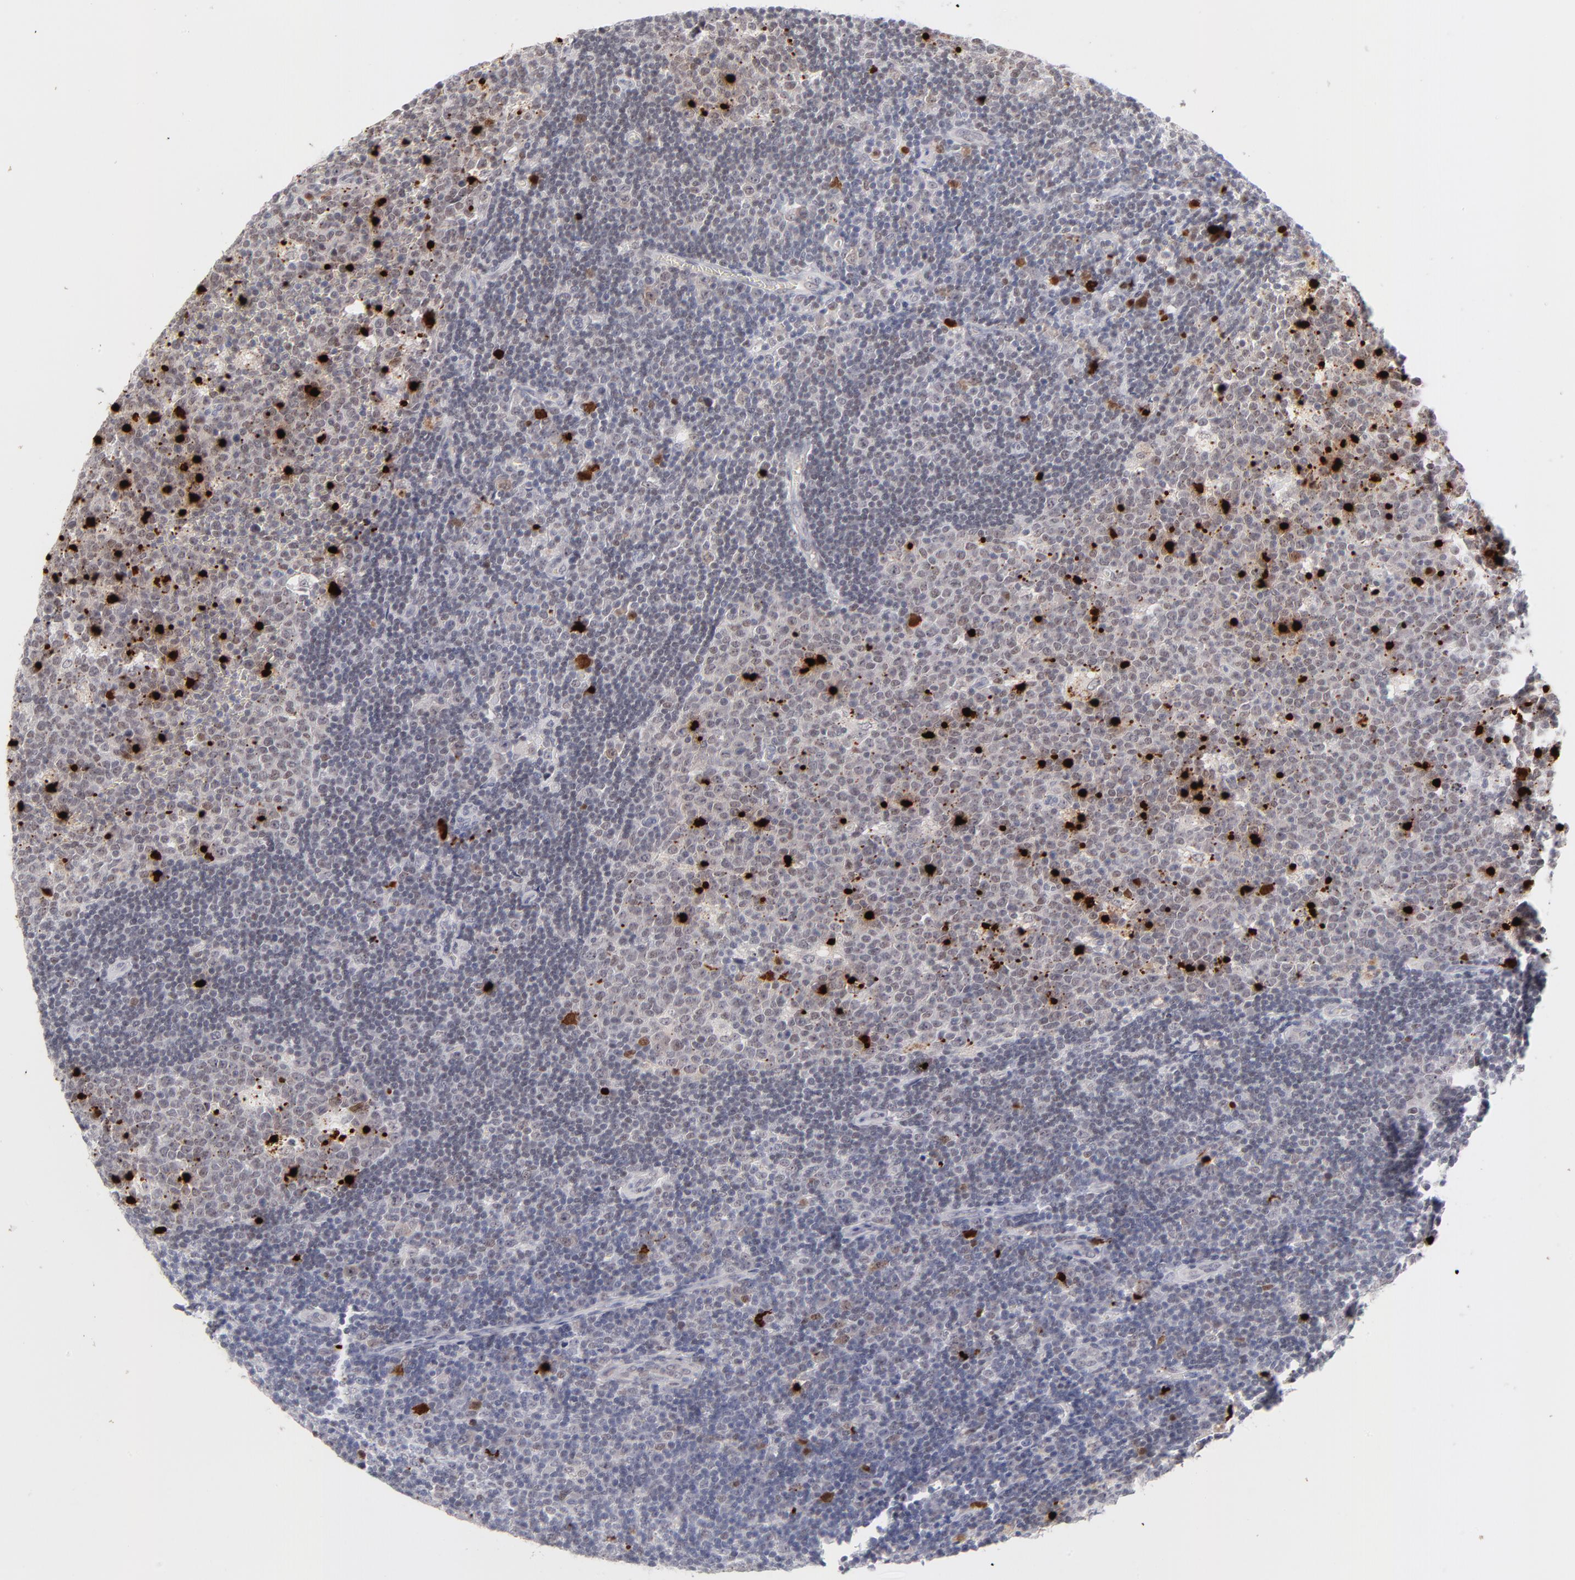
{"staining": {"intensity": "moderate", "quantity": "<25%", "location": "nuclear"}, "tissue": "lymph node", "cell_type": "Germinal center cells", "image_type": "normal", "snomed": [{"axis": "morphology", "description": "Normal tissue, NOS"}, {"axis": "topography", "description": "Lymph node"}, {"axis": "topography", "description": "Salivary gland"}], "caption": "The photomicrograph displays immunohistochemical staining of benign lymph node. There is moderate nuclear expression is seen in about <25% of germinal center cells.", "gene": "PARP1", "patient": {"sex": "male", "age": 8}}